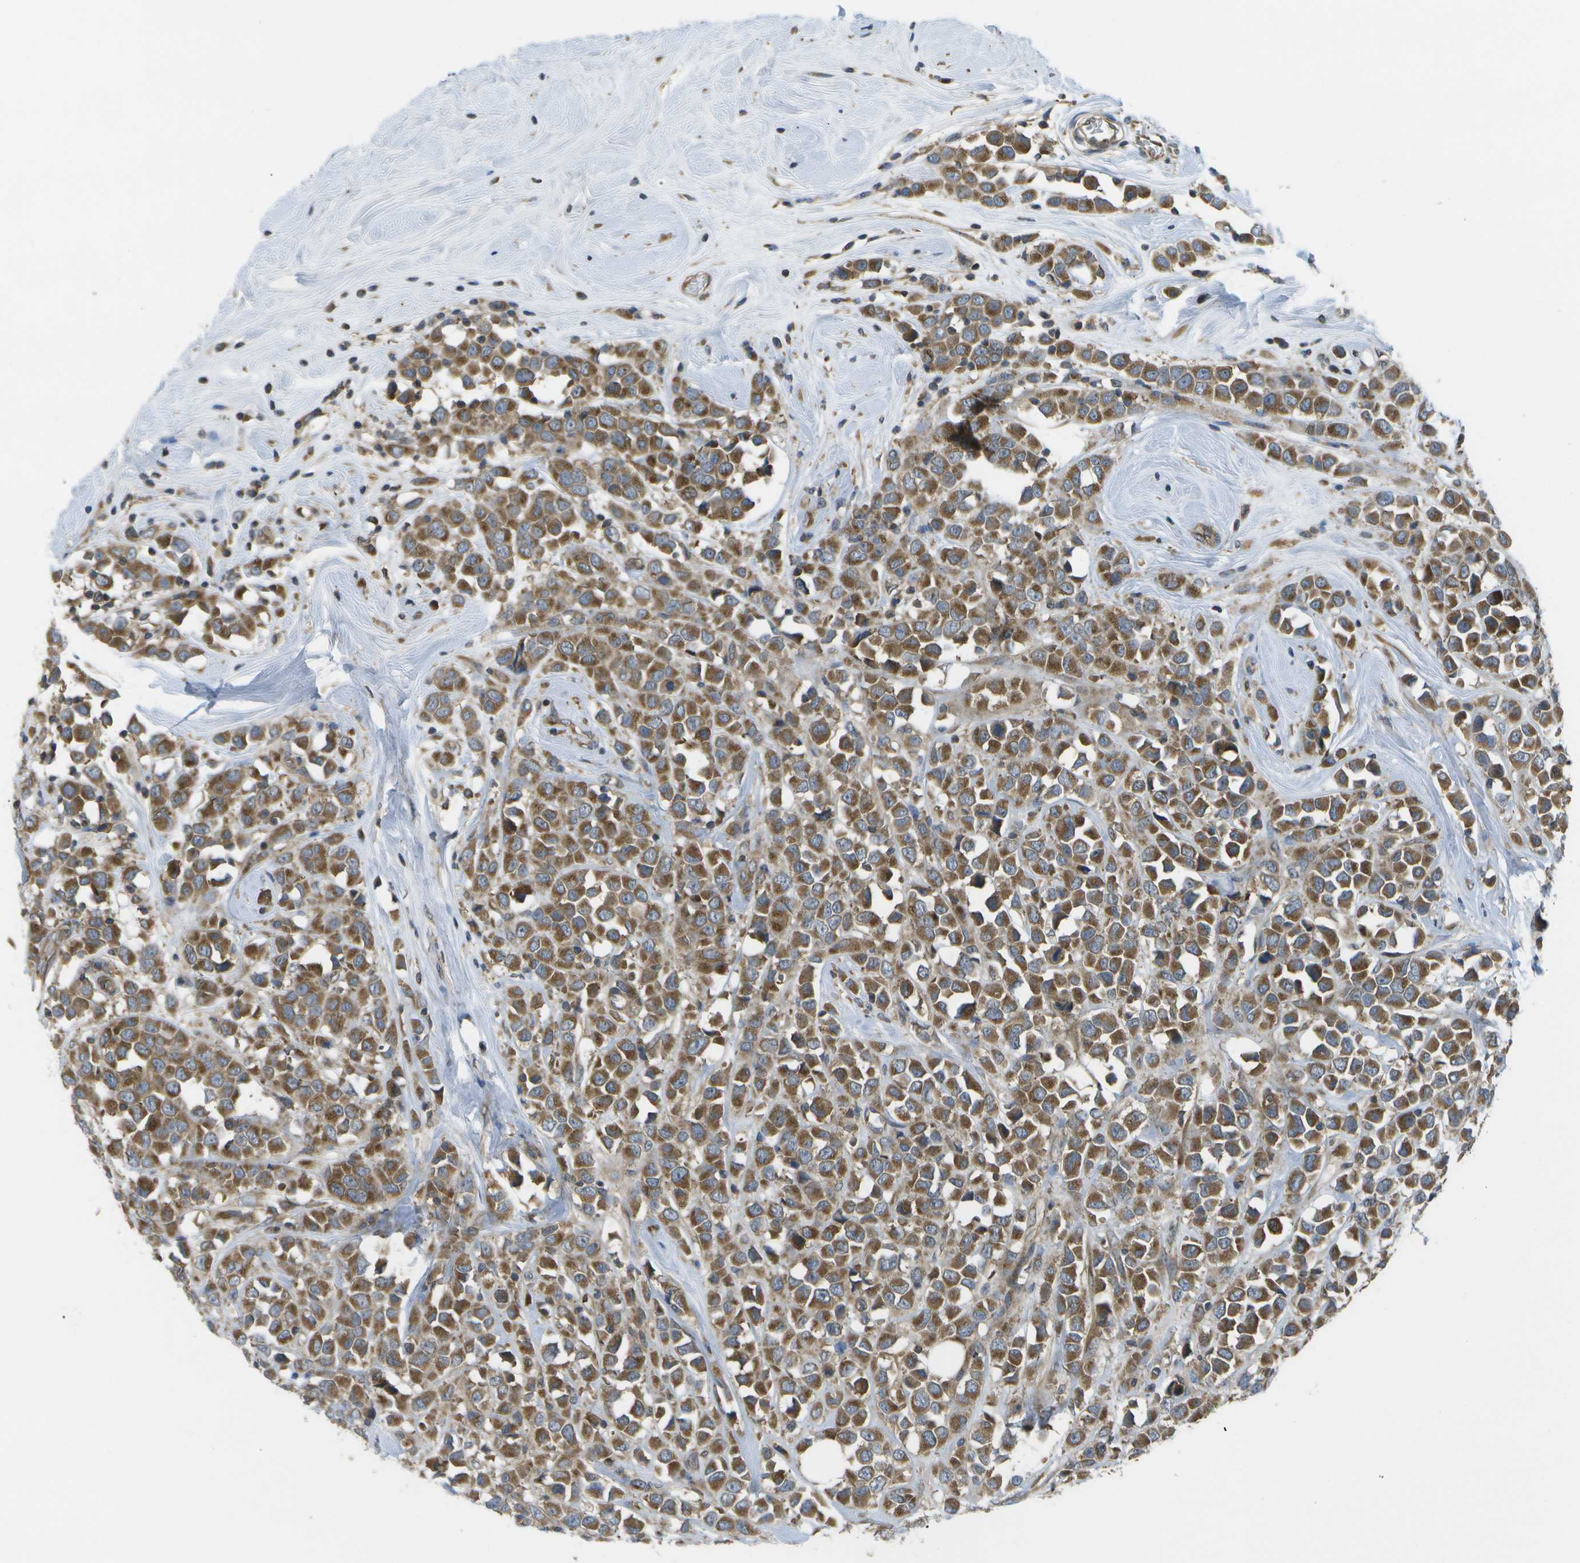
{"staining": {"intensity": "moderate", "quantity": ">75%", "location": "cytoplasmic/membranous"}, "tissue": "breast cancer", "cell_type": "Tumor cells", "image_type": "cancer", "snomed": [{"axis": "morphology", "description": "Duct carcinoma"}, {"axis": "topography", "description": "Breast"}], "caption": "Immunohistochemistry (IHC) staining of breast cancer, which demonstrates medium levels of moderate cytoplasmic/membranous staining in about >75% of tumor cells indicating moderate cytoplasmic/membranous protein staining. The staining was performed using DAB (3,3'-diaminobenzidine) (brown) for protein detection and nuclei were counterstained in hematoxylin (blue).", "gene": "DPM3", "patient": {"sex": "female", "age": 61}}